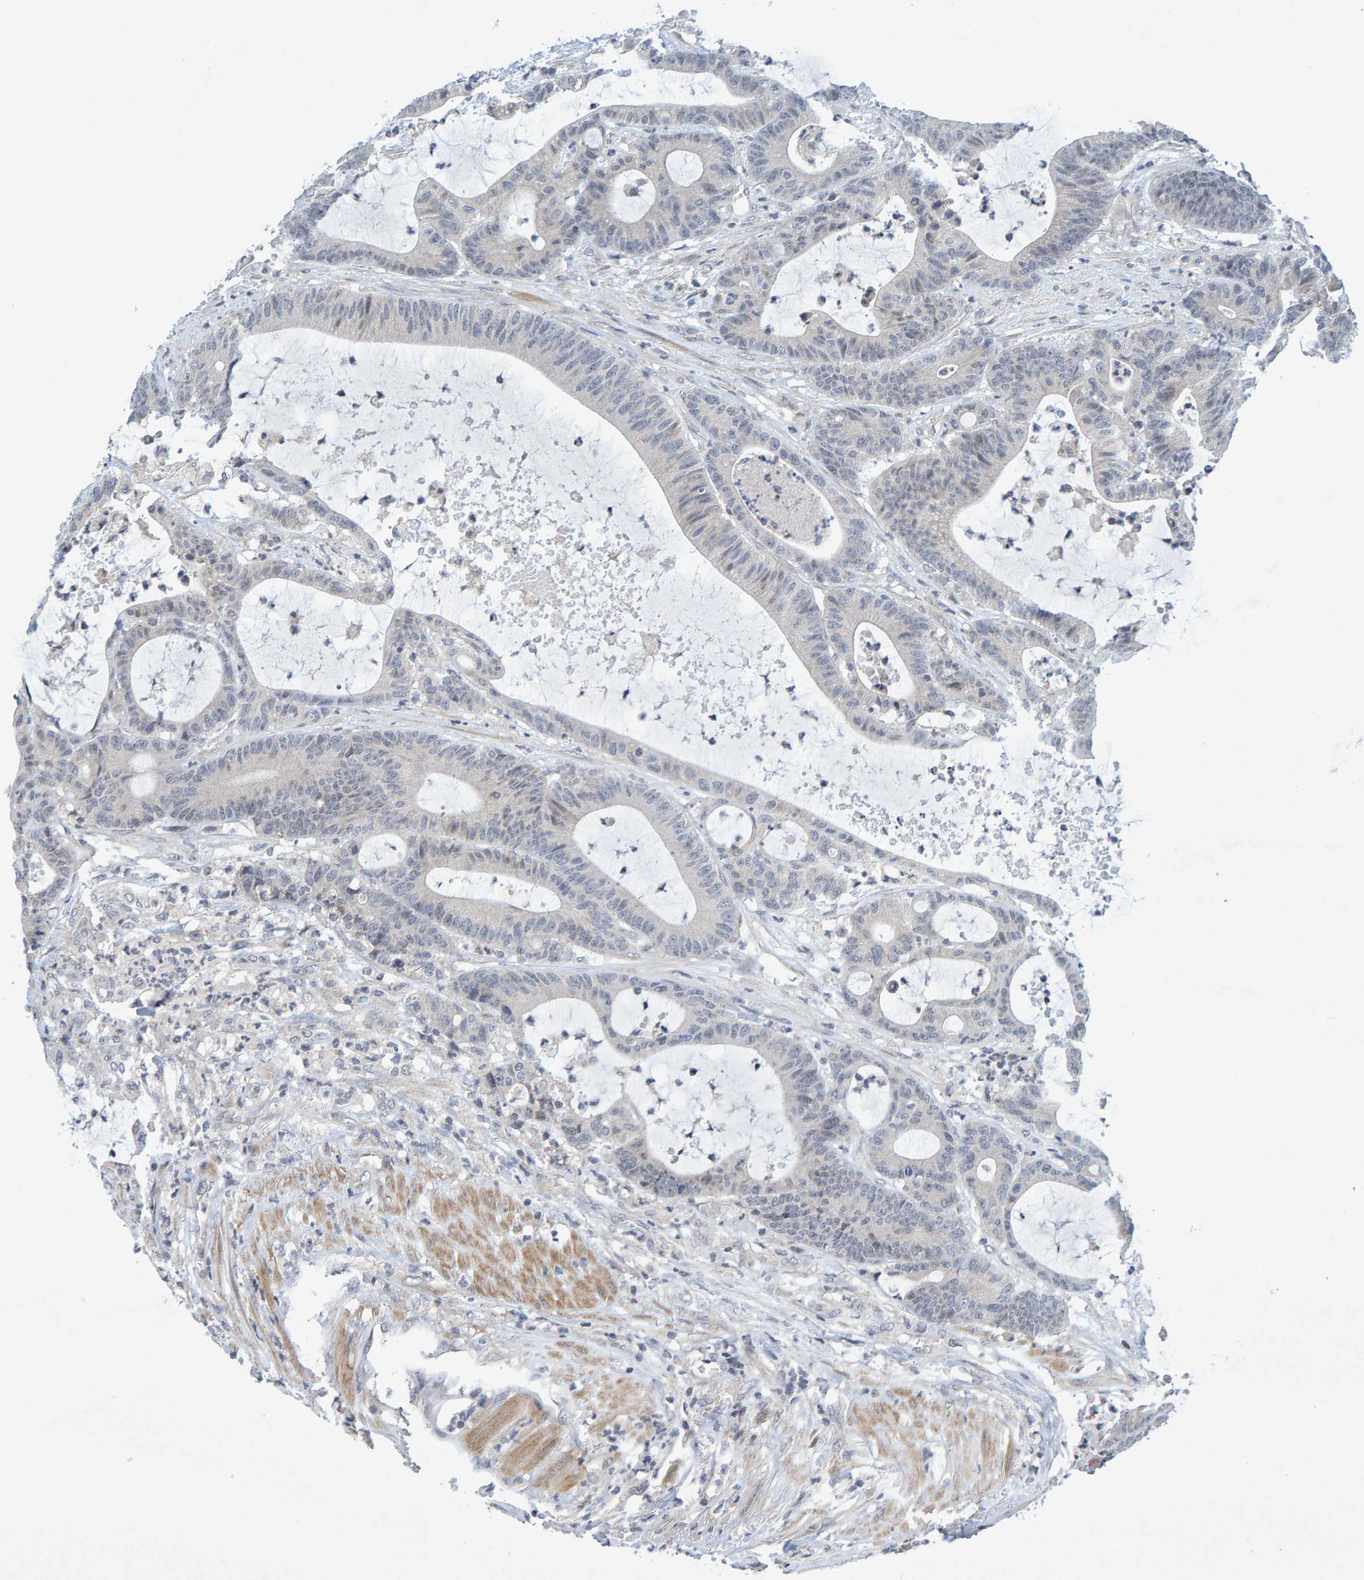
{"staining": {"intensity": "negative", "quantity": "none", "location": "none"}, "tissue": "colorectal cancer", "cell_type": "Tumor cells", "image_type": "cancer", "snomed": [{"axis": "morphology", "description": "Adenocarcinoma, NOS"}, {"axis": "topography", "description": "Colon"}], "caption": "IHC of human adenocarcinoma (colorectal) reveals no staining in tumor cells.", "gene": "CDH2", "patient": {"sex": "female", "age": 84}}